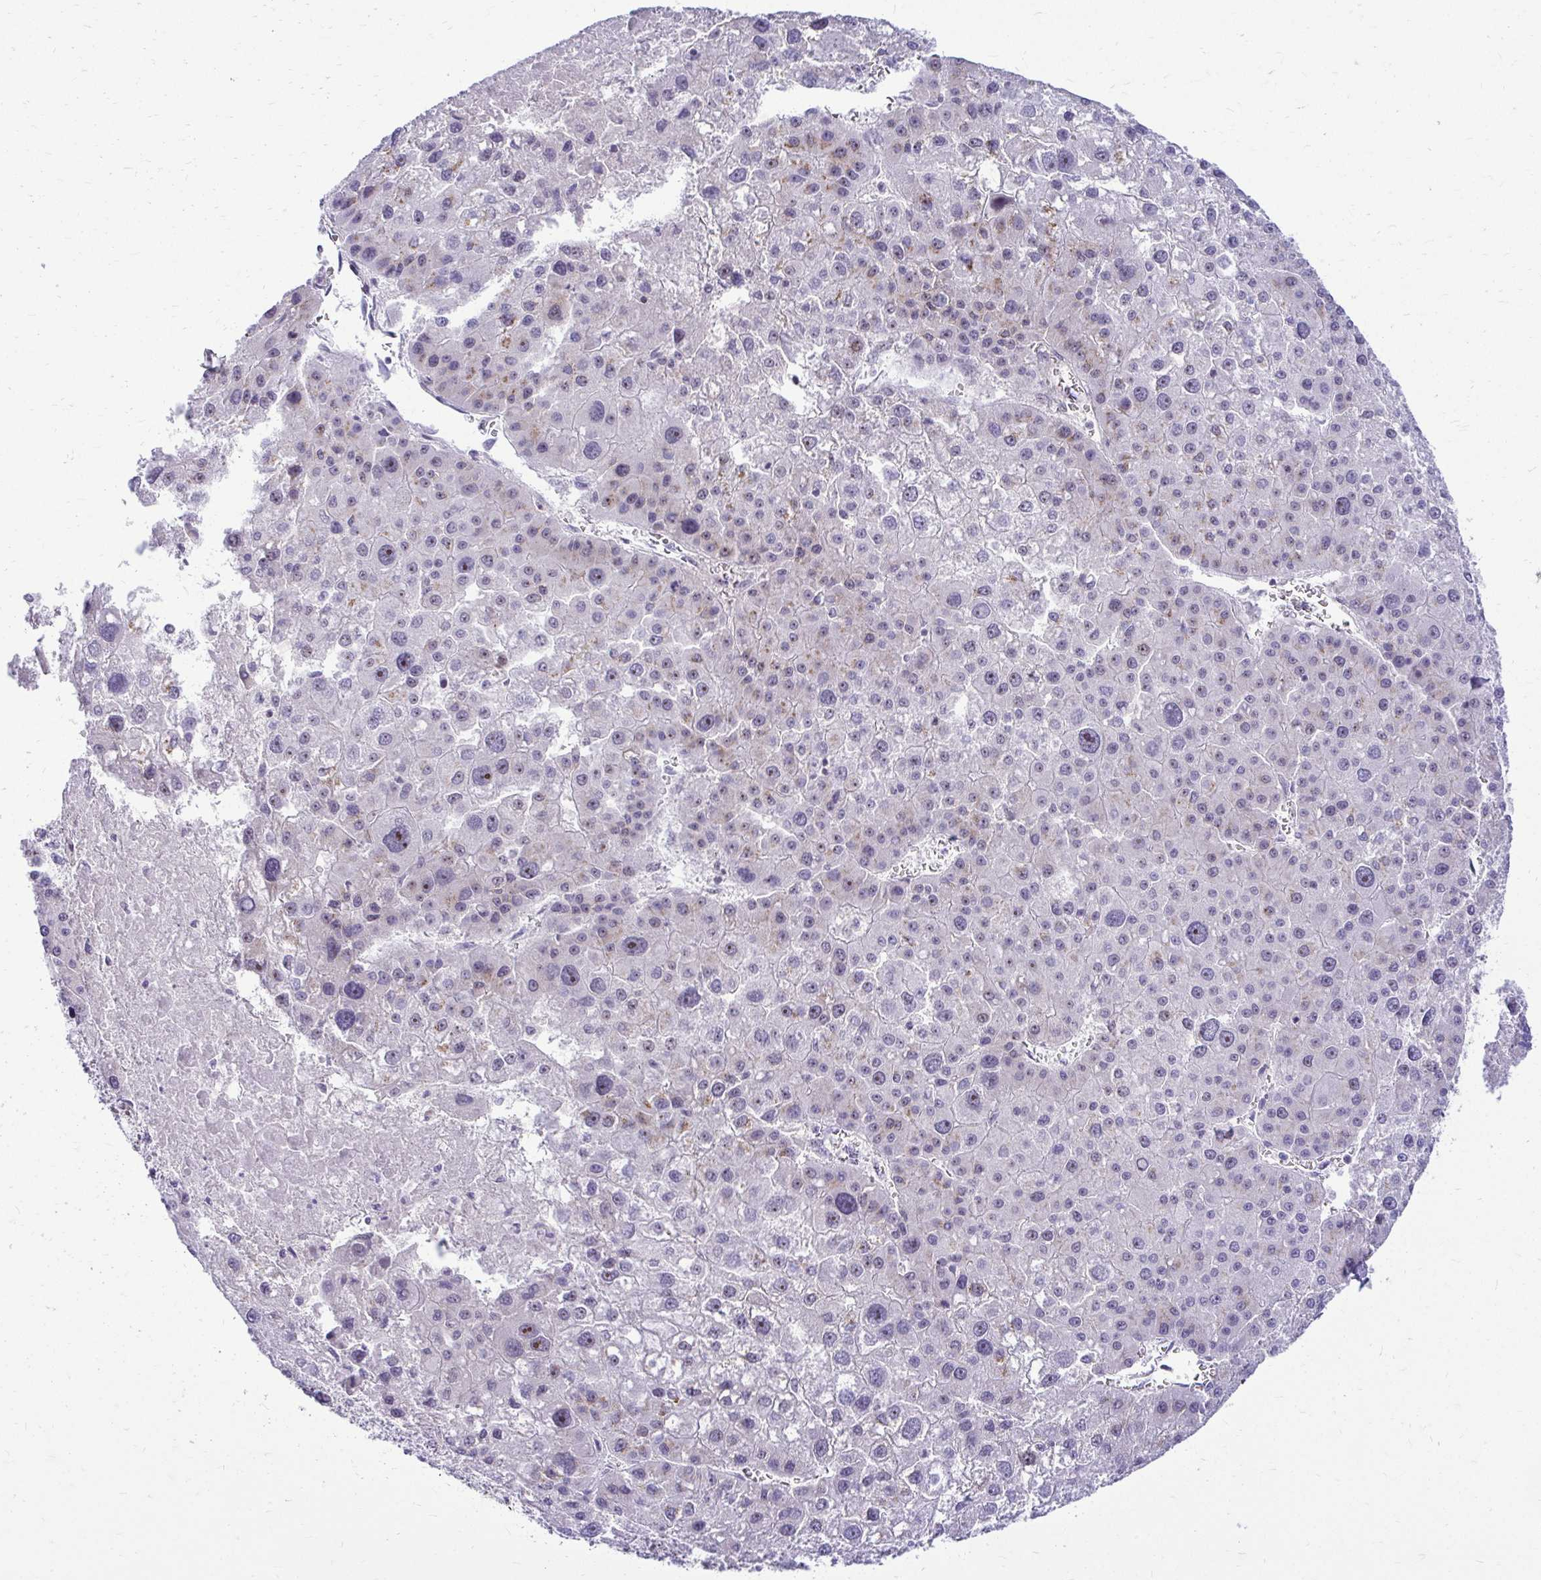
{"staining": {"intensity": "negative", "quantity": "none", "location": "none"}, "tissue": "liver cancer", "cell_type": "Tumor cells", "image_type": "cancer", "snomed": [{"axis": "morphology", "description": "Carcinoma, Hepatocellular, NOS"}, {"axis": "topography", "description": "Liver"}], "caption": "A photomicrograph of liver cancer stained for a protein demonstrates no brown staining in tumor cells.", "gene": "NIFK", "patient": {"sex": "male", "age": 73}}